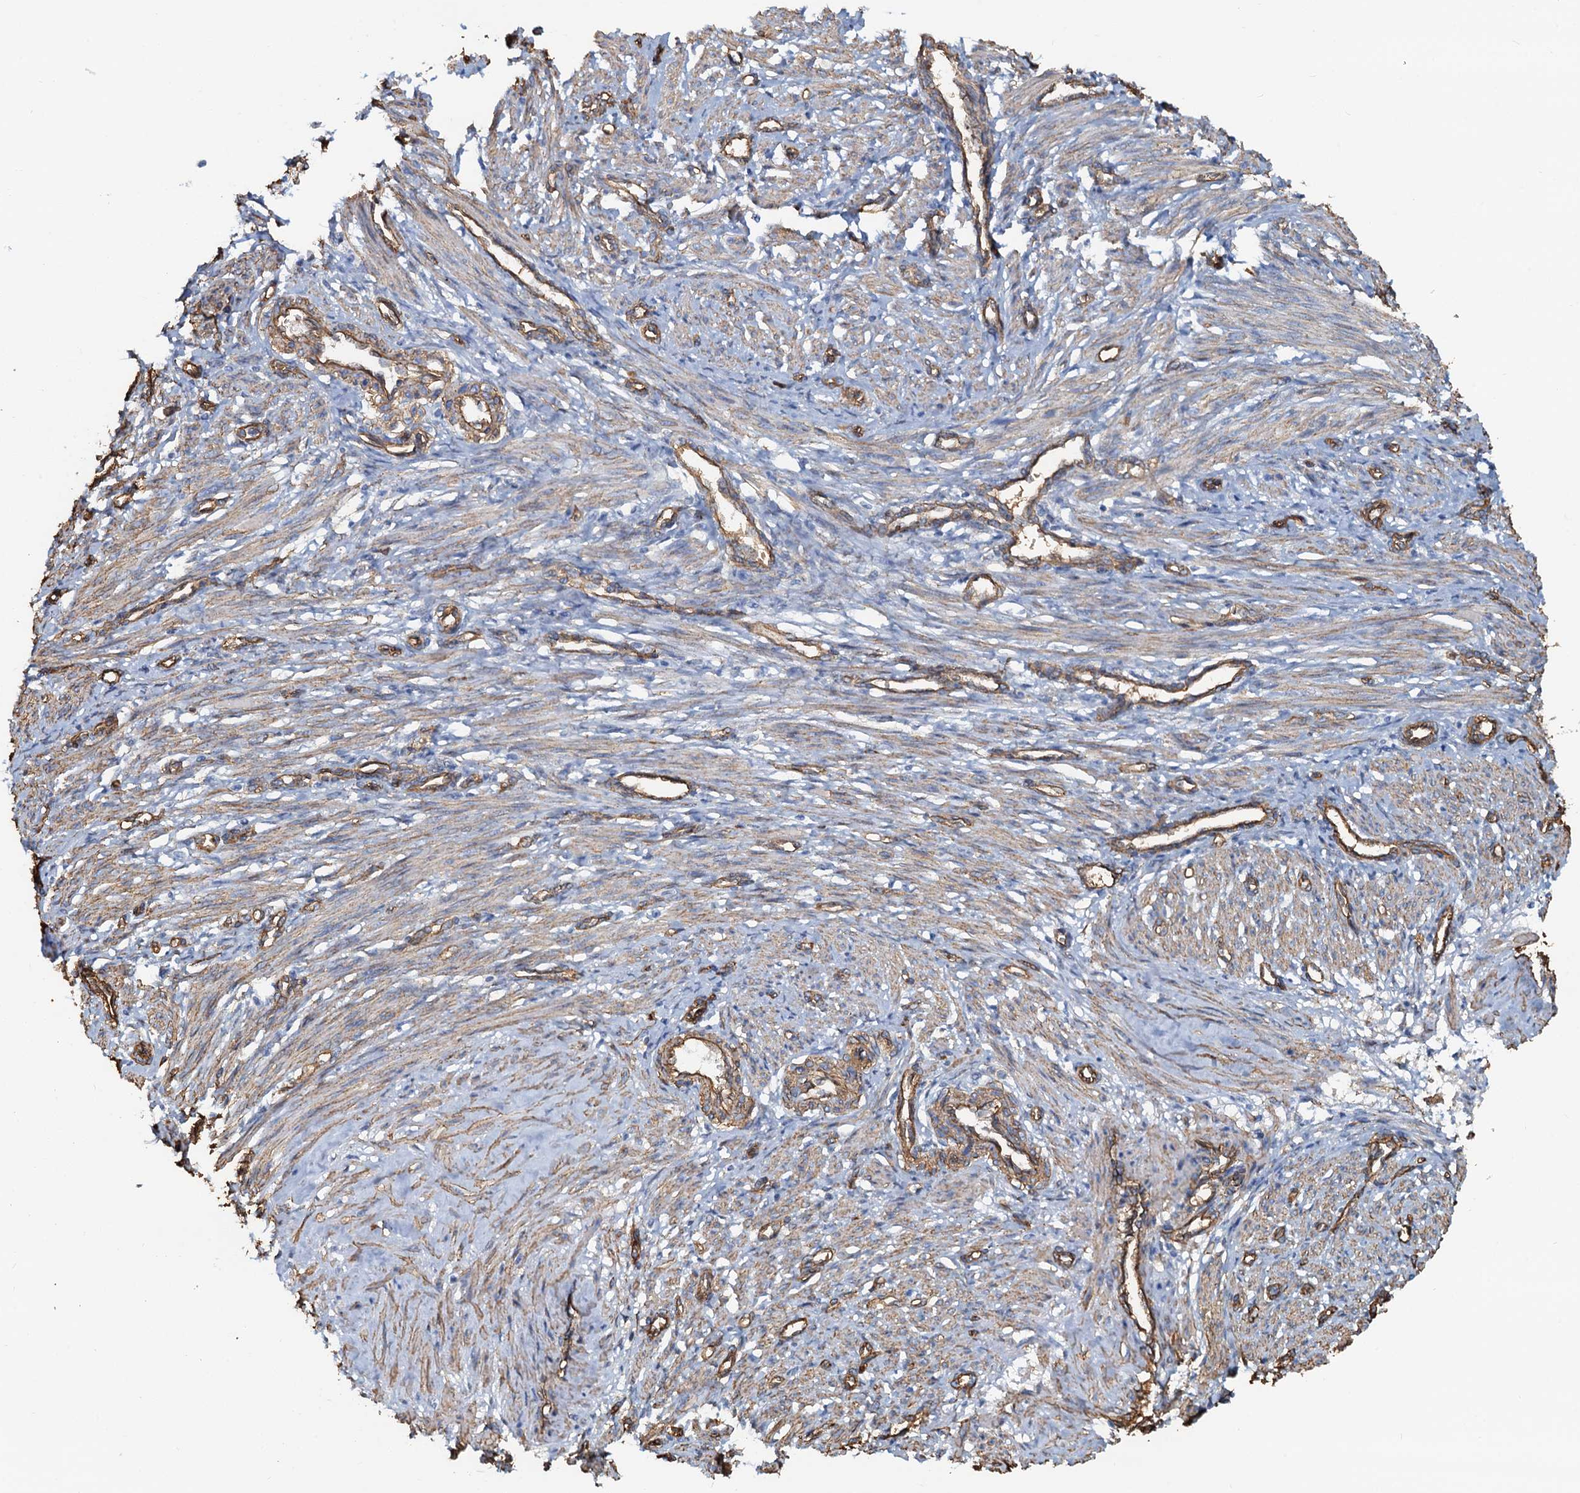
{"staining": {"intensity": "weak", "quantity": "25%-75%", "location": "cytoplasmic/membranous"}, "tissue": "smooth muscle", "cell_type": "Smooth muscle cells", "image_type": "normal", "snomed": [{"axis": "morphology", "description": "Normal tissue, NOS"}, {"axis": "topography", "description": "Endometrium"}], "caption": "The histopathology image shows immunohistochemical staining of normal smooth muscle. There is weak cytoplasmic/membranous staining is seen in about 25%-75% of smooth muscle cells.", "gene": "DGKG", "patient": {"sex": "female", "age": 33}}